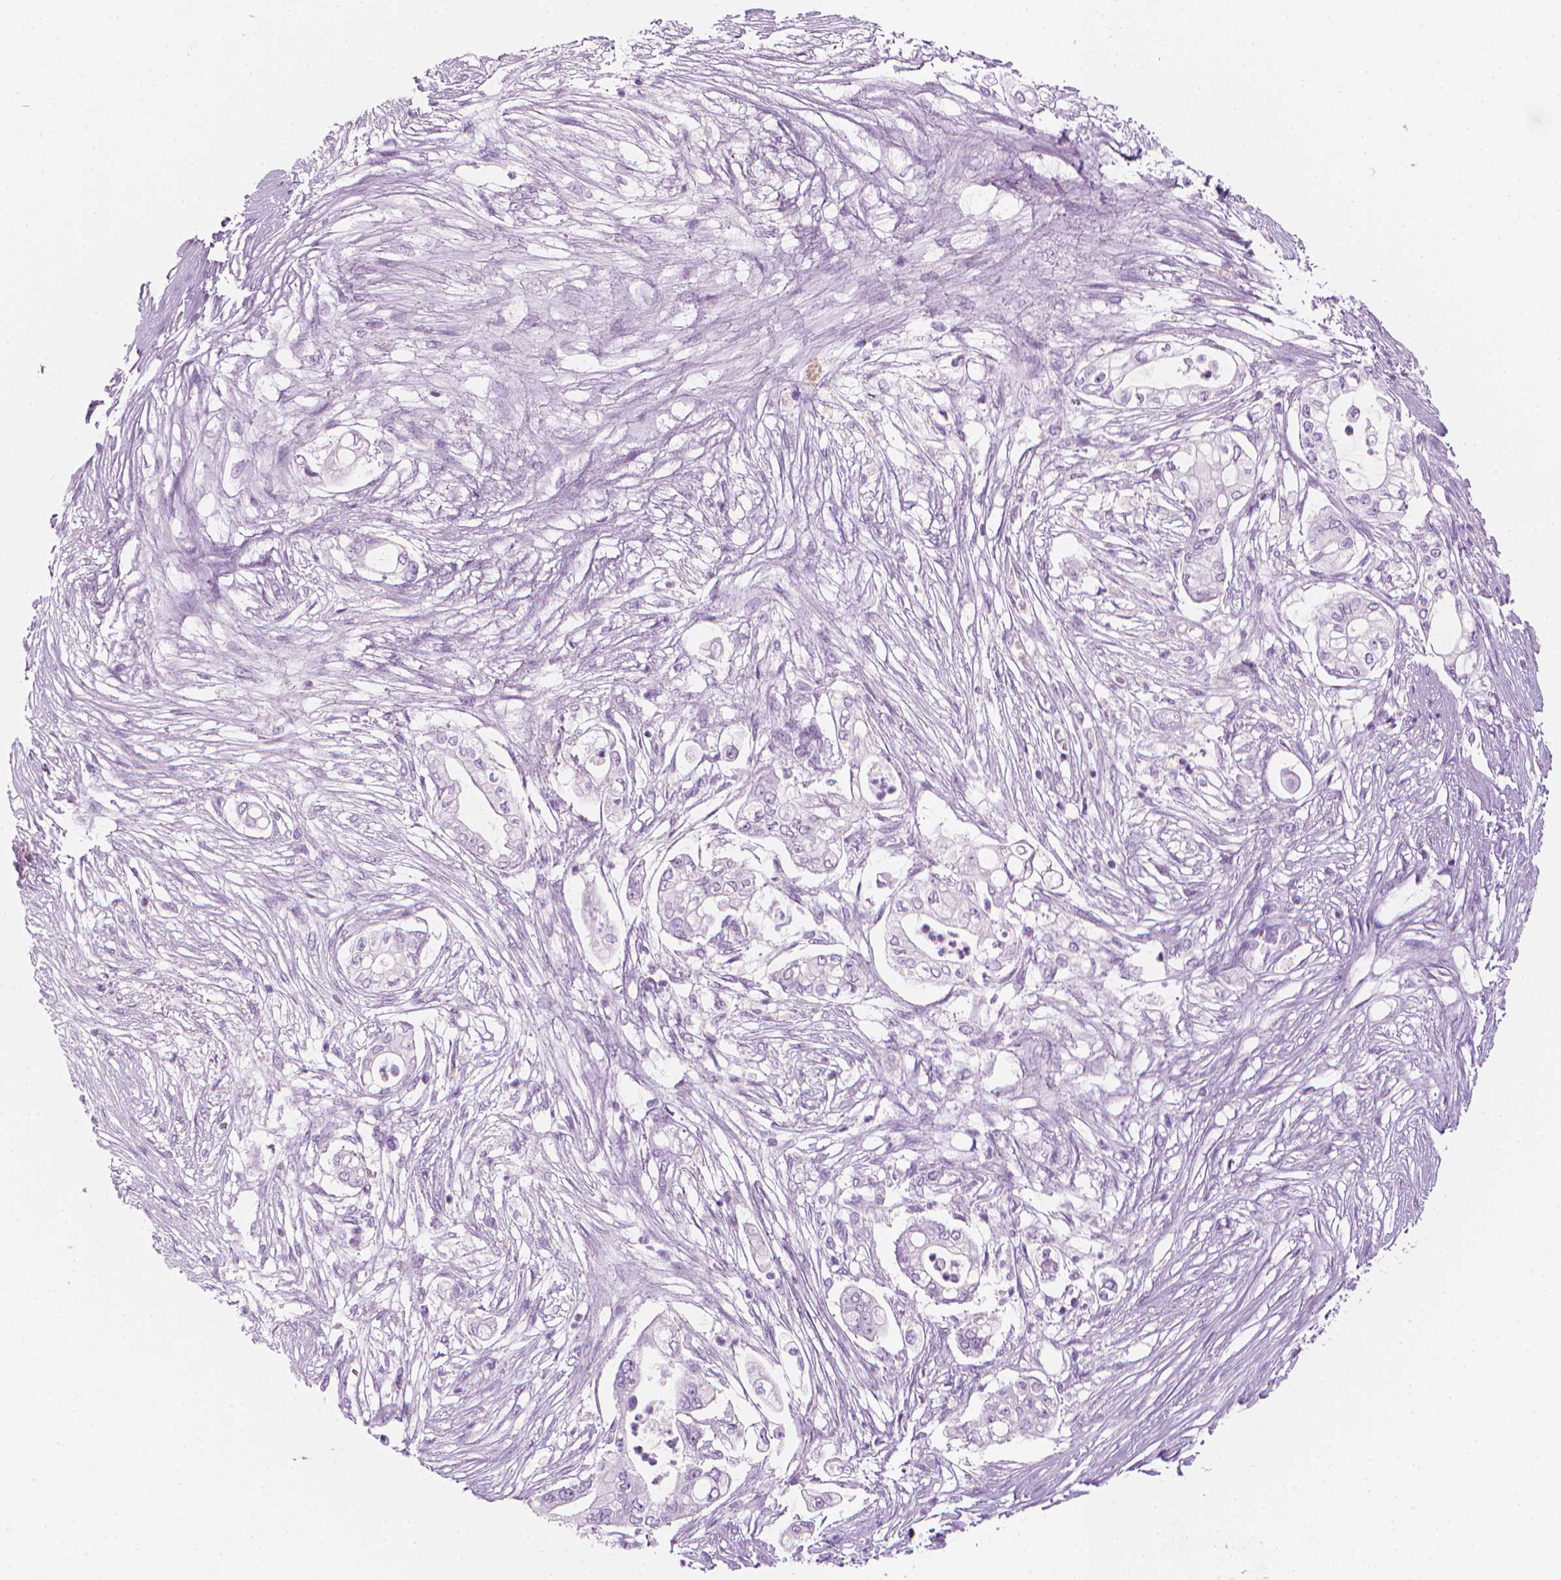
{"staining": {"intensity": "negative", "quantity": "none", "location": "none"}, "tissue": "pancreatic cancer", "cell_type": "Tumor cells", "image_type": "cancer", "snomed": [{"axis": "morphology", "description": "Adenocarcinoma, NOS"}, {"axis": "topography", "description": "Pancreas"}], "caption": "Pancreatic cancer (adenocarcinoma) stained for a protein using immunohistochemistry reveals no staining tumor cells.", "gene": "SCG3", "patient": {"sex": "female", "age": 69}}